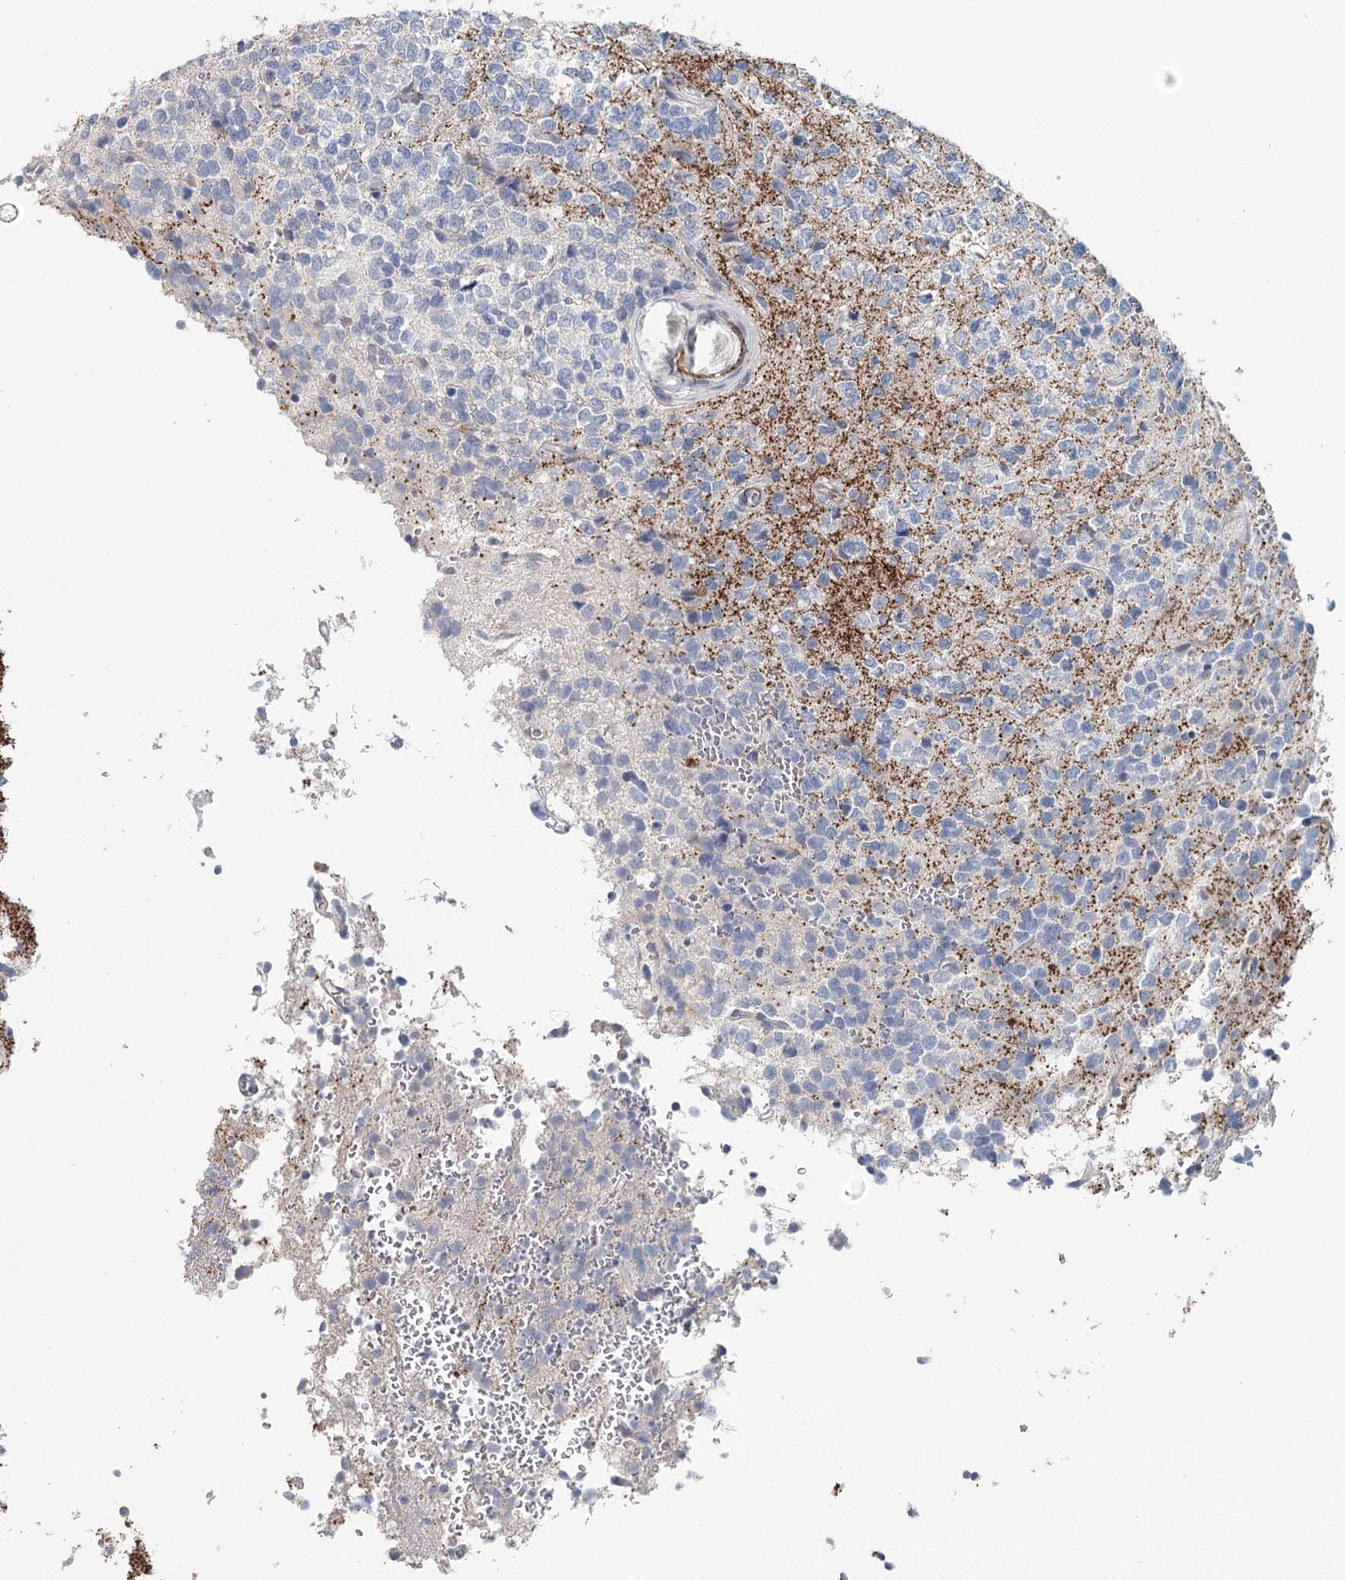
{"staining": {"intensity": "negative", "quantity": "none", "location": "none"}, "tissue": "glioma", "cell_type": "Tumor cells", "image_type": "cancer", "snomed": [{"axis": "morphology", "description": "Glioma, malignant, High grade"}, {"axis": "topography", "description": "Brain"}], "caption": "High magnification brightfield microscopy of malignant high-grade glioma stained with DAB (3,3'-diaminobenzidine) (brown) and counterstained with hematoxylin (blue): tumor cells show no significant positivity.", "gene": "SYNPO", "patient": {"sex": "female", "age": 62}}